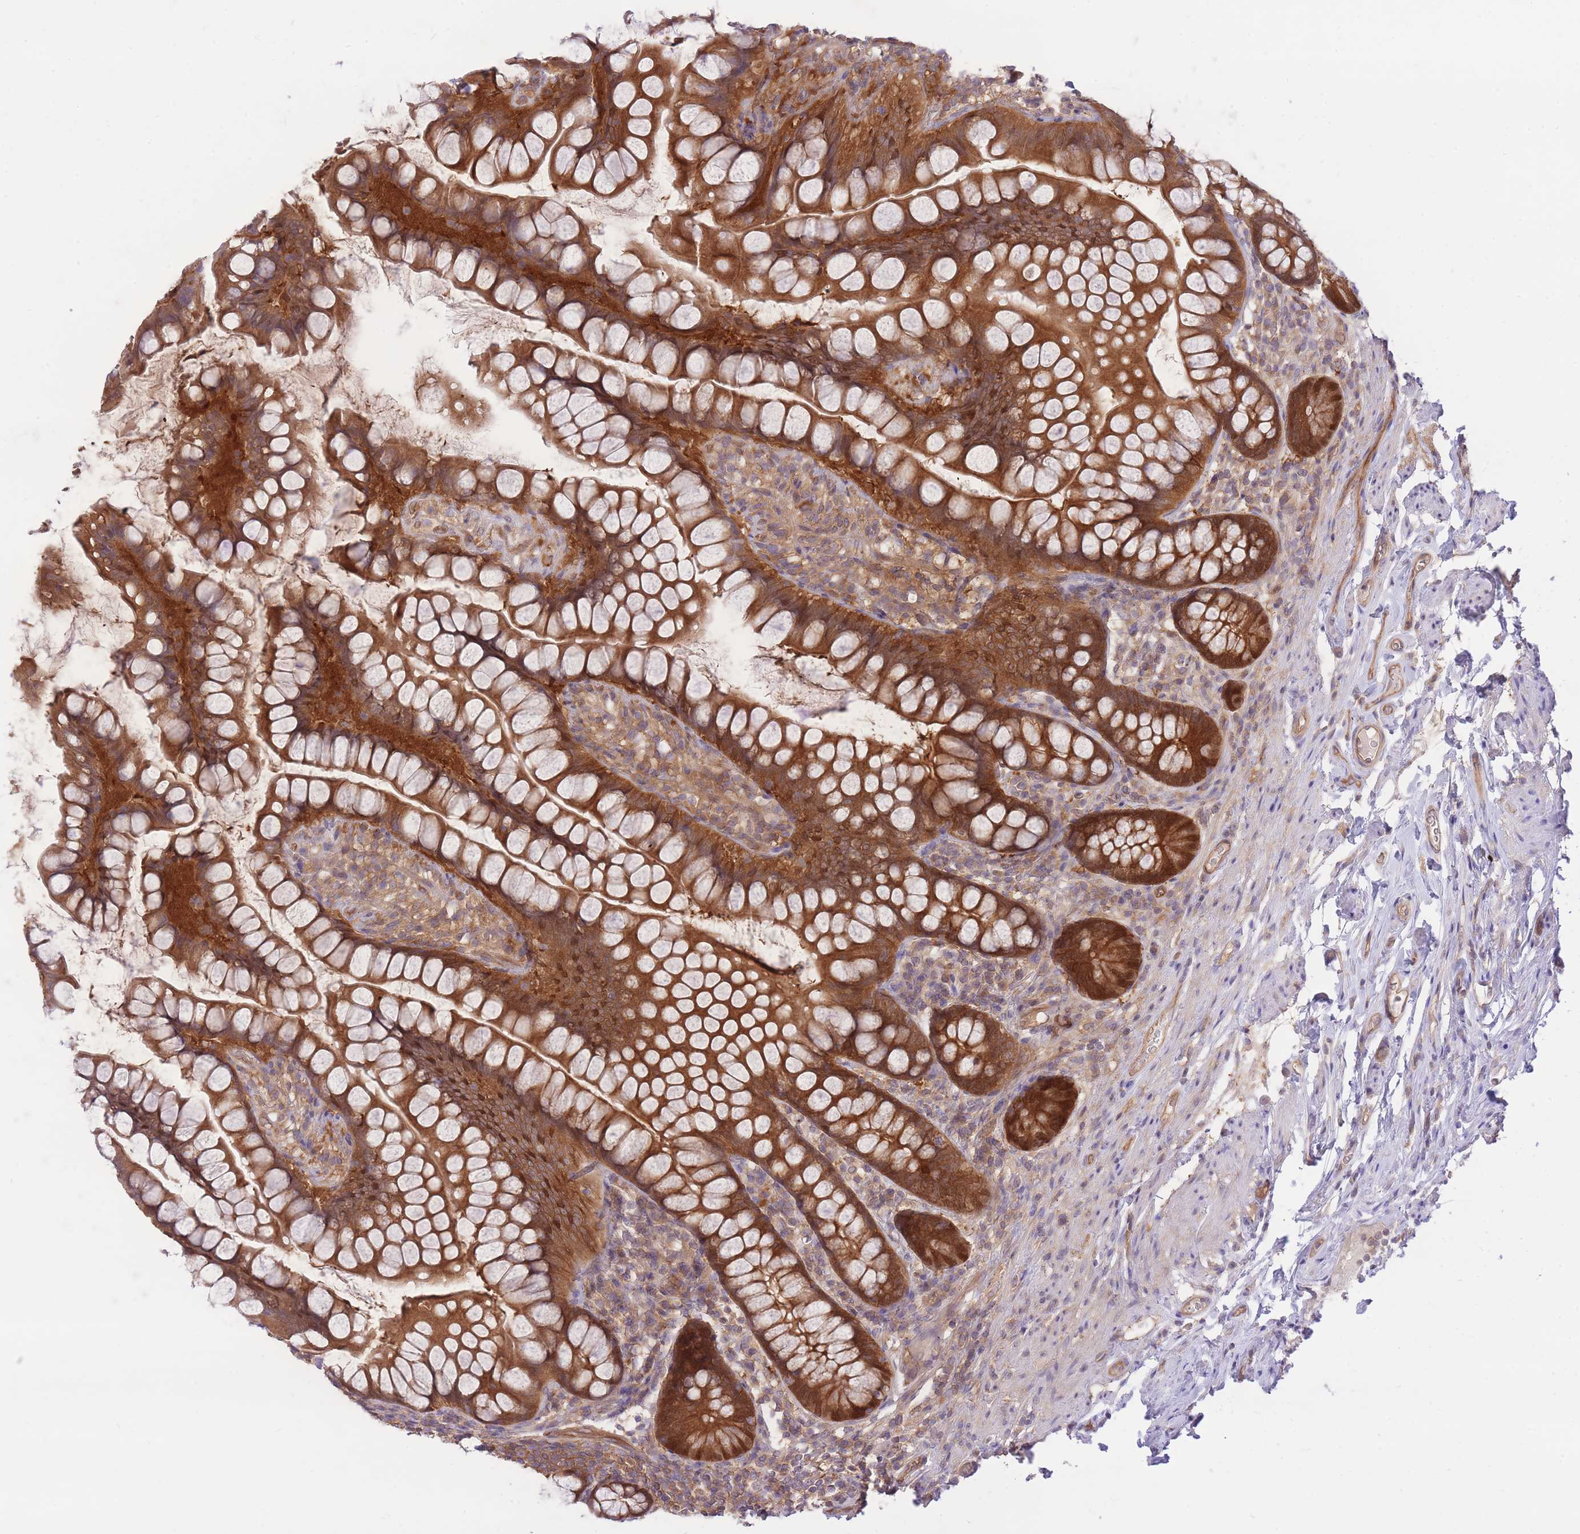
{"staining": {"intensity": "strong", "quantity": ">75%", "location": "cytoplasmic/membranous"}, "tissue": "small intestine", "cell_type": "Glandular cells", "image_type": "normal", "snomed": [{"axis": "morphology", "description": "Normal tissue, NOS"}, {"axis": "topography", "description": "Small intestine"}], "caption": "DAB immunohistochemical staining of unremarkable human small intestine exhibits strong cytoplasmic/membranous protein expression in about >75% of glandular cells.", "gene": "PREP", "patient": {"sex": "male", "age": 70}}